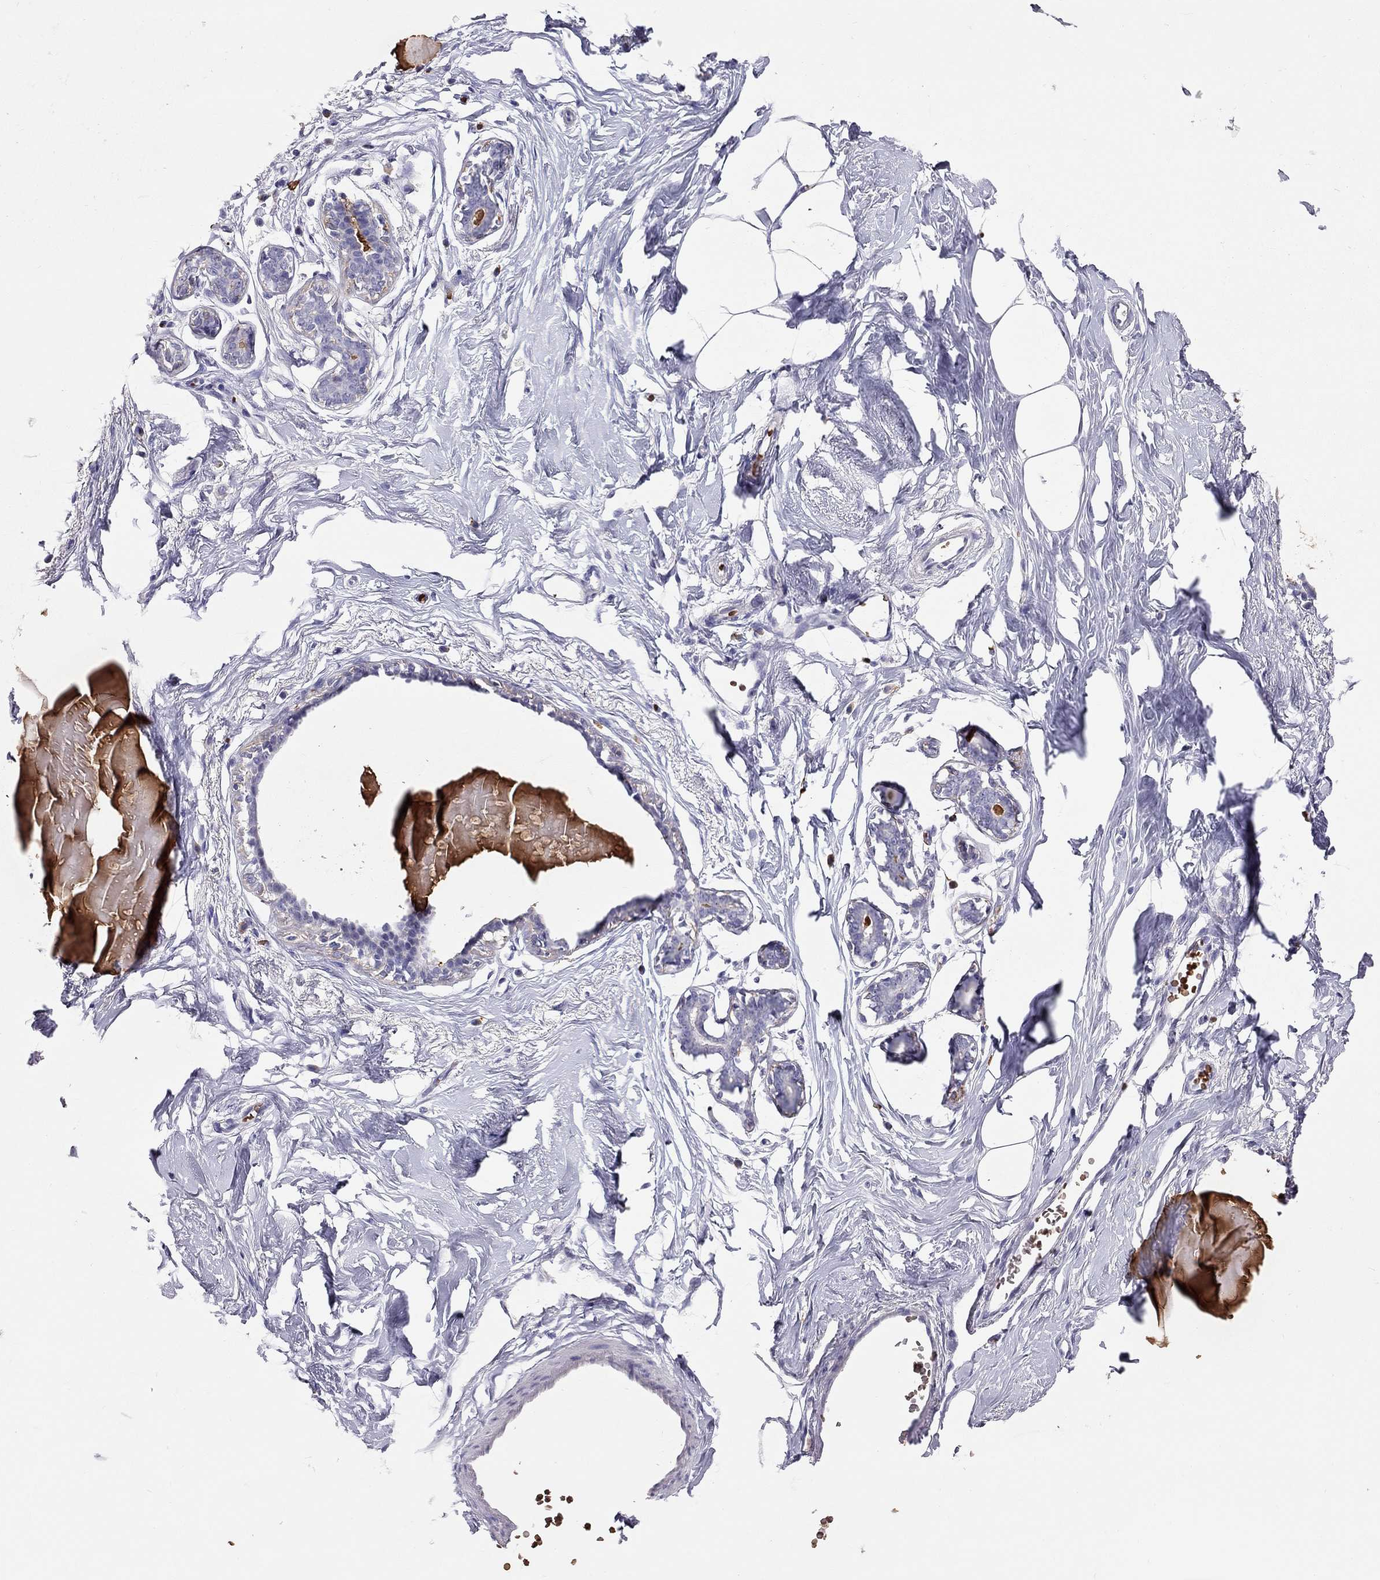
{"staining": {"intensity": "negative", "quantity": "none", "location": "none"}, "tissue": "breast", "cell_type": "Adipocytes", "image_type": "normal", "snomed": [{"axis": "morphology", "description": "Normal tissue, NOS"}, {"axis": "morphology", "description": "Lobular carcinoma, in situ"}, {"axis": "topography", "description": "Breast"}], "caption": "The immunohistochemistry histopathology image has no significant staining in adipocytes of breast.", "gene": "FRMD1", "patient": {"sex": "female", "age": 35}}